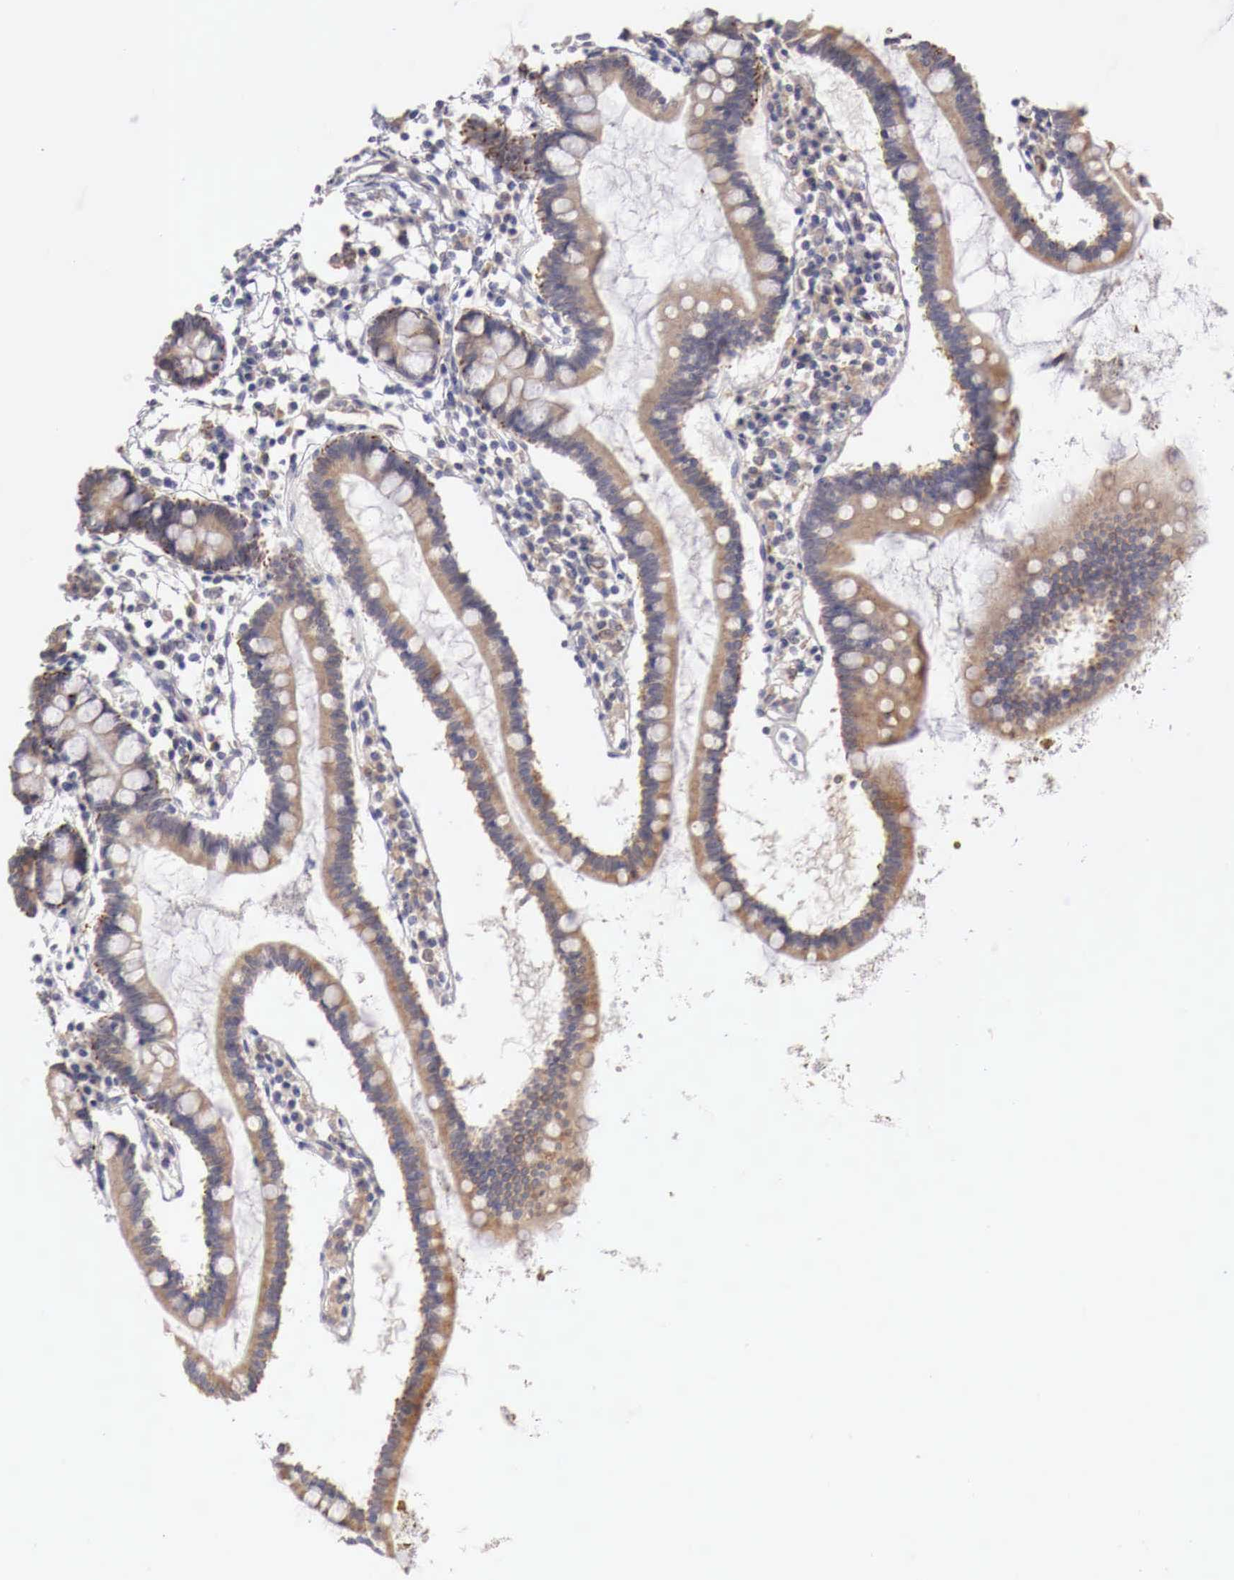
{"staining": {"intensity": "moderate", "quantity": "25%-75%", "location": "cytoplasmic/membranous"}, "tissue": "small intestine", "cell_type": "Glandular cells", "image_type": "normal", "snomed": [{"axis": "morphology", "description": "Normal tissue, NOS"}, {"axis": "topography", "description": "Small intestine"}], "caption": "Protein staining by IHC exhibits moderate cytoplasmic/membranous positivity in about 25%-75% of glandular cells in benign small intestine.", "gene": "NSDHL", "patient": {"sex": "female", "age": 37}}